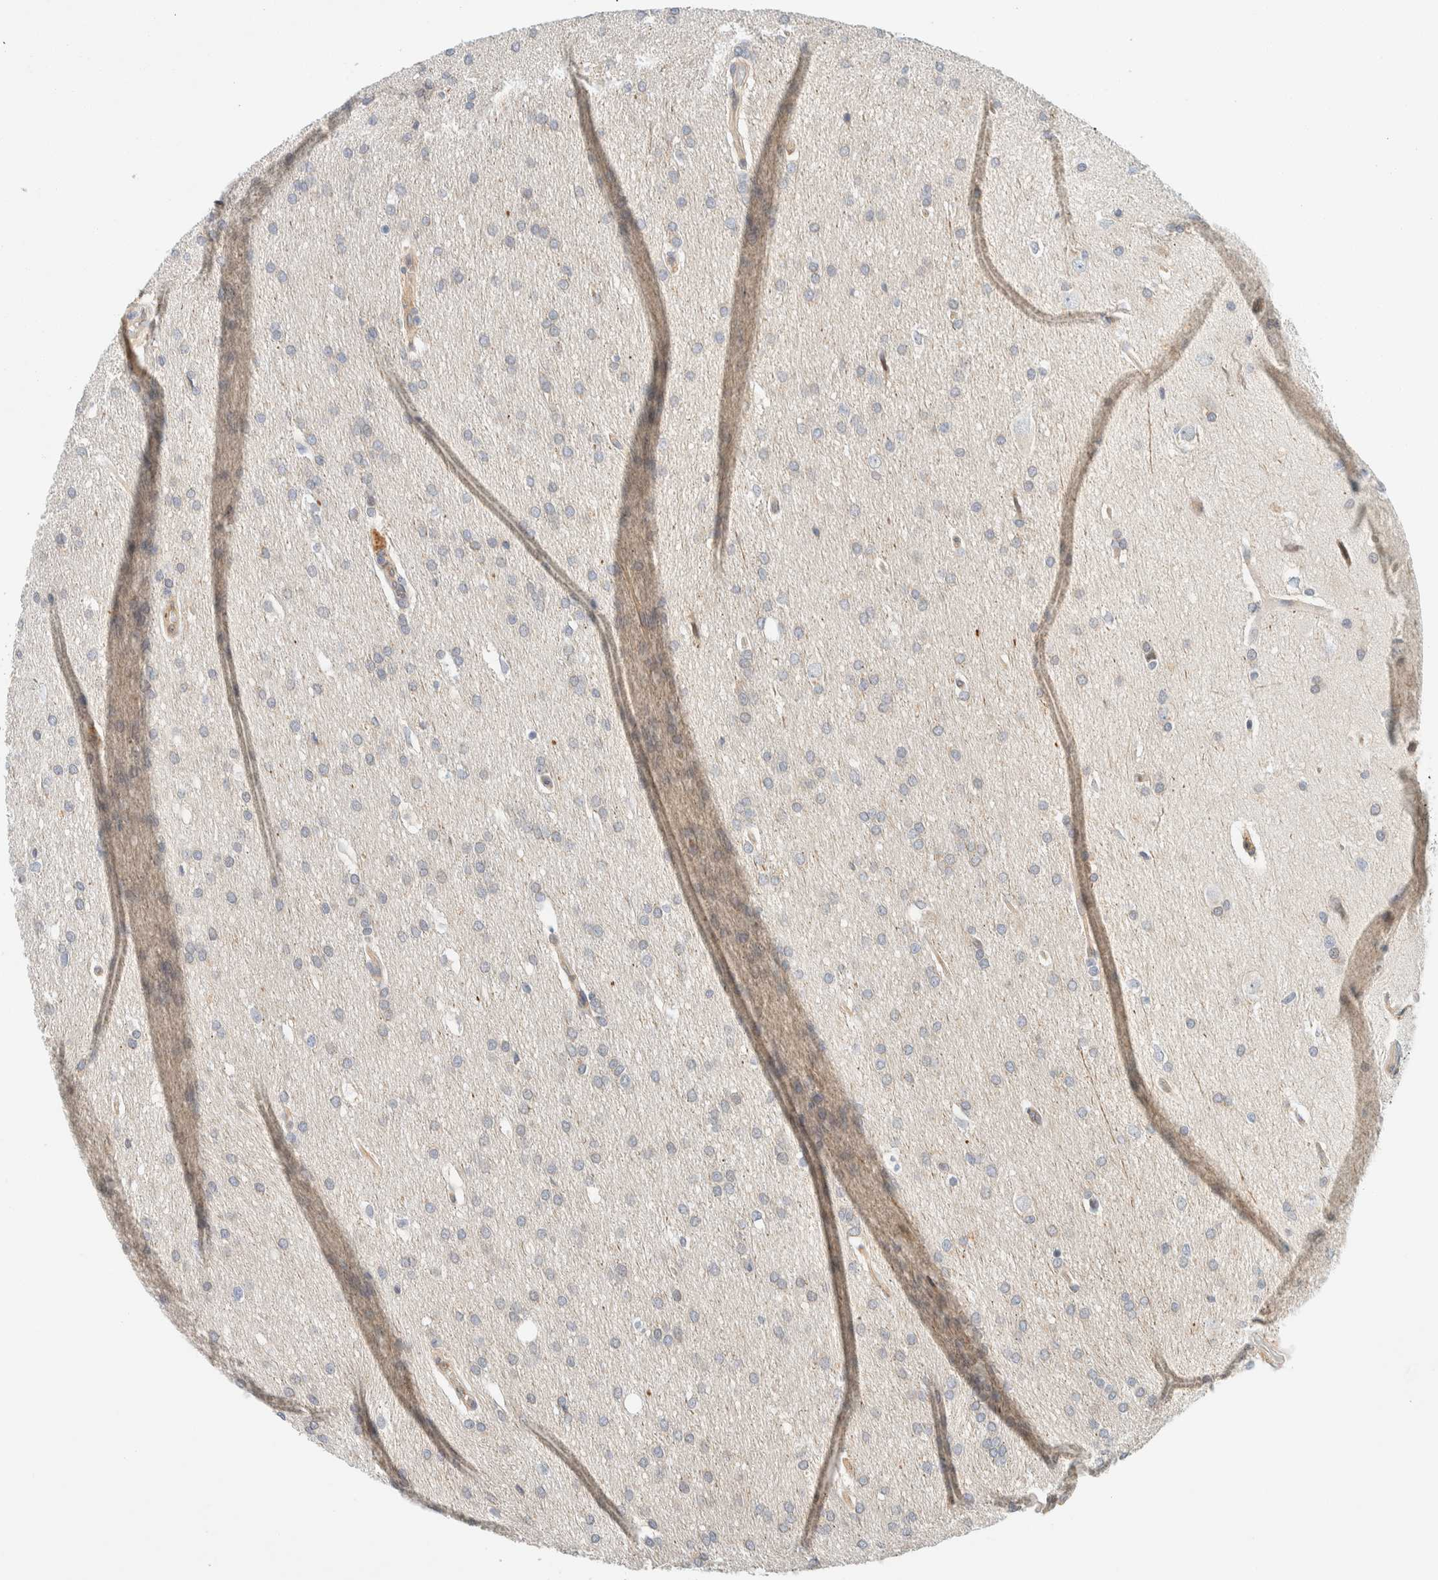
{"staining": {"intensity": "weak", "quantity": "<25%", "location": "cytoplasmic/membranous"}, "tissue": "glioma", "cell_type": "Tumor cells", "image_type": "cancer", "snomed": [{"axis": "morphology", "description": "Glioma, malignant, Low grade"}, {"axis": "topography", "description": "Brain"}], "caption": "Immunohistochemistry (IHC) of human low-grade glioma (malignant) exhibits no staining in tumor cells.", "gene": "SUMF2", "patient": {"sex": "female", "age": 37}}